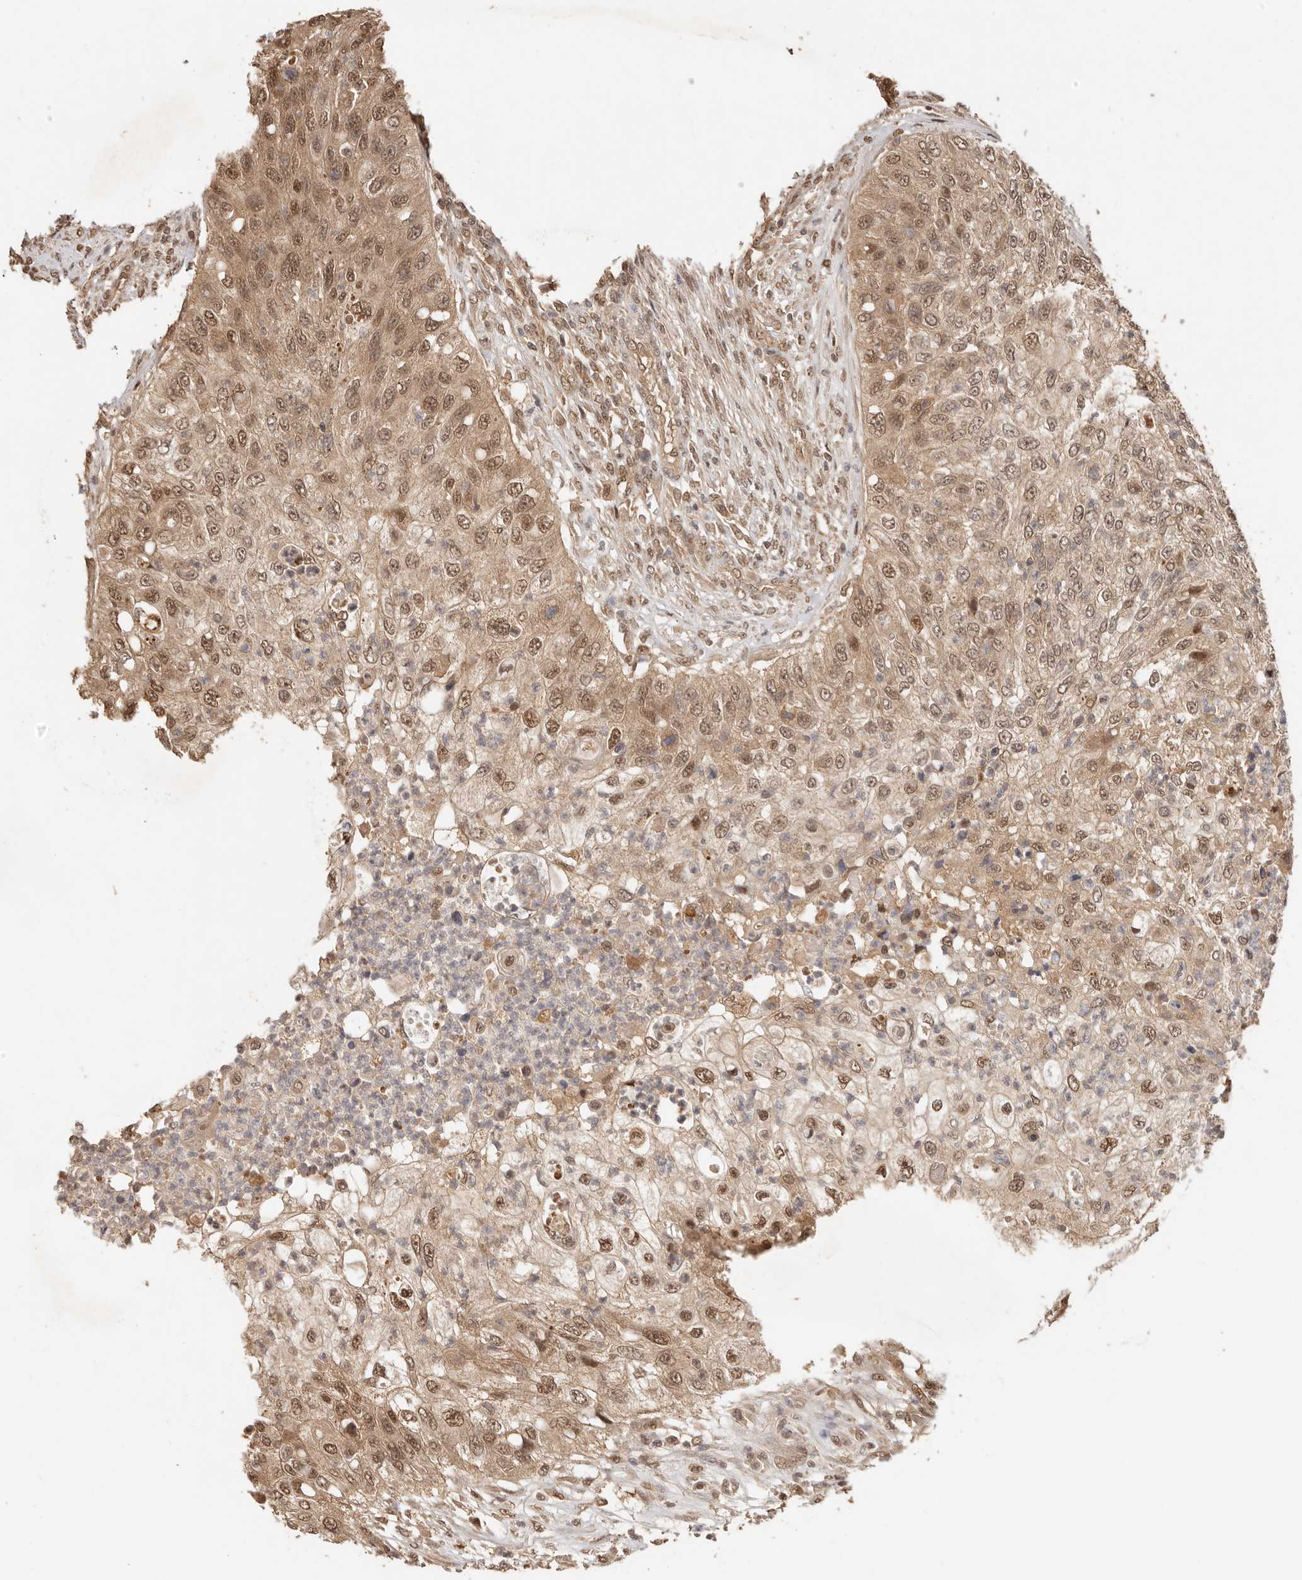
{"staining": {"intensity": "moderate", "quantity": ">75%", "location": "cytoplasmic/membranous,nuclear"}, "tissue": "urothelial cancer", "cell_type": "Tumor cells", "image_type": "cancer", "snomed": [{"axis": "morphology", "description": "Urothelial carcinoma, High grade"}, {"axis": "topography", "description": "Urinary bladder"}], "caption": "The photomicrograph reveals staining of urothelial cancer, revealing moderate cytoplasmic/membranous and nuclear protein staining (brown color) within tumor cells.", "gene": "PSMA5", "patient": {"sex": "female", "age": 60}}